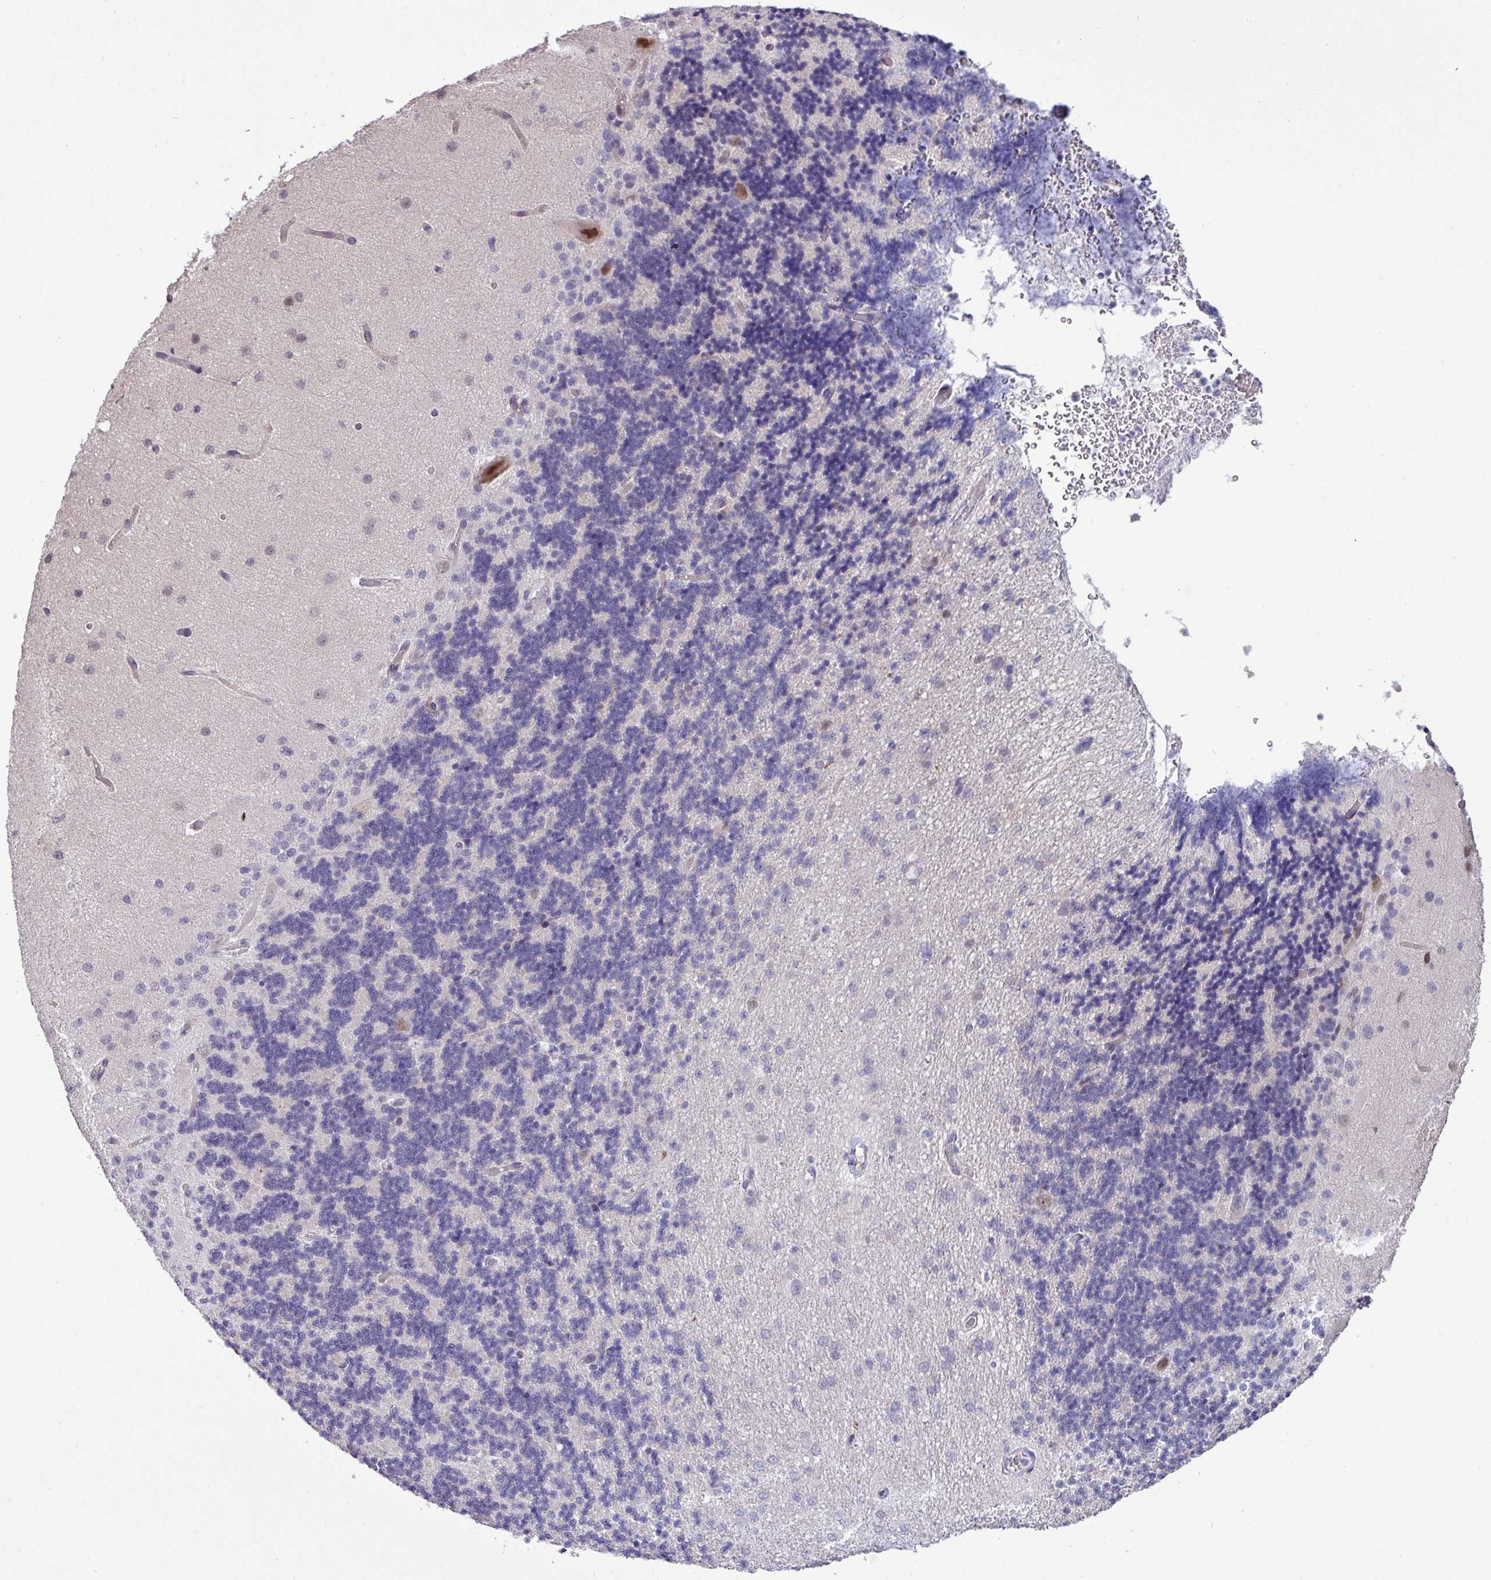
{"staining": {"intensity": "negative", "quantity": "none", "location": "none"}, "tissue": "cerebellum", "cell_type": "Cells in granular layer", "image_type": "normal", "snomed": [{"axis": "morphology", "description": "Normal tissue, NOS"}, {"axis": "topography", "description": "Cerebellum"}], "caption": "Cells in granular layer are negative for protein expression in benign human cerebellum. The staining was performed using DAB (3,3'-diaminobenzidine) to visualize the protein expression in brown, while the nuclei were stained in blue with hematoxylin (Magnification: 20x).", "gene": "RIPPLY1", "patient": {"sex": "female", "age": 29}}